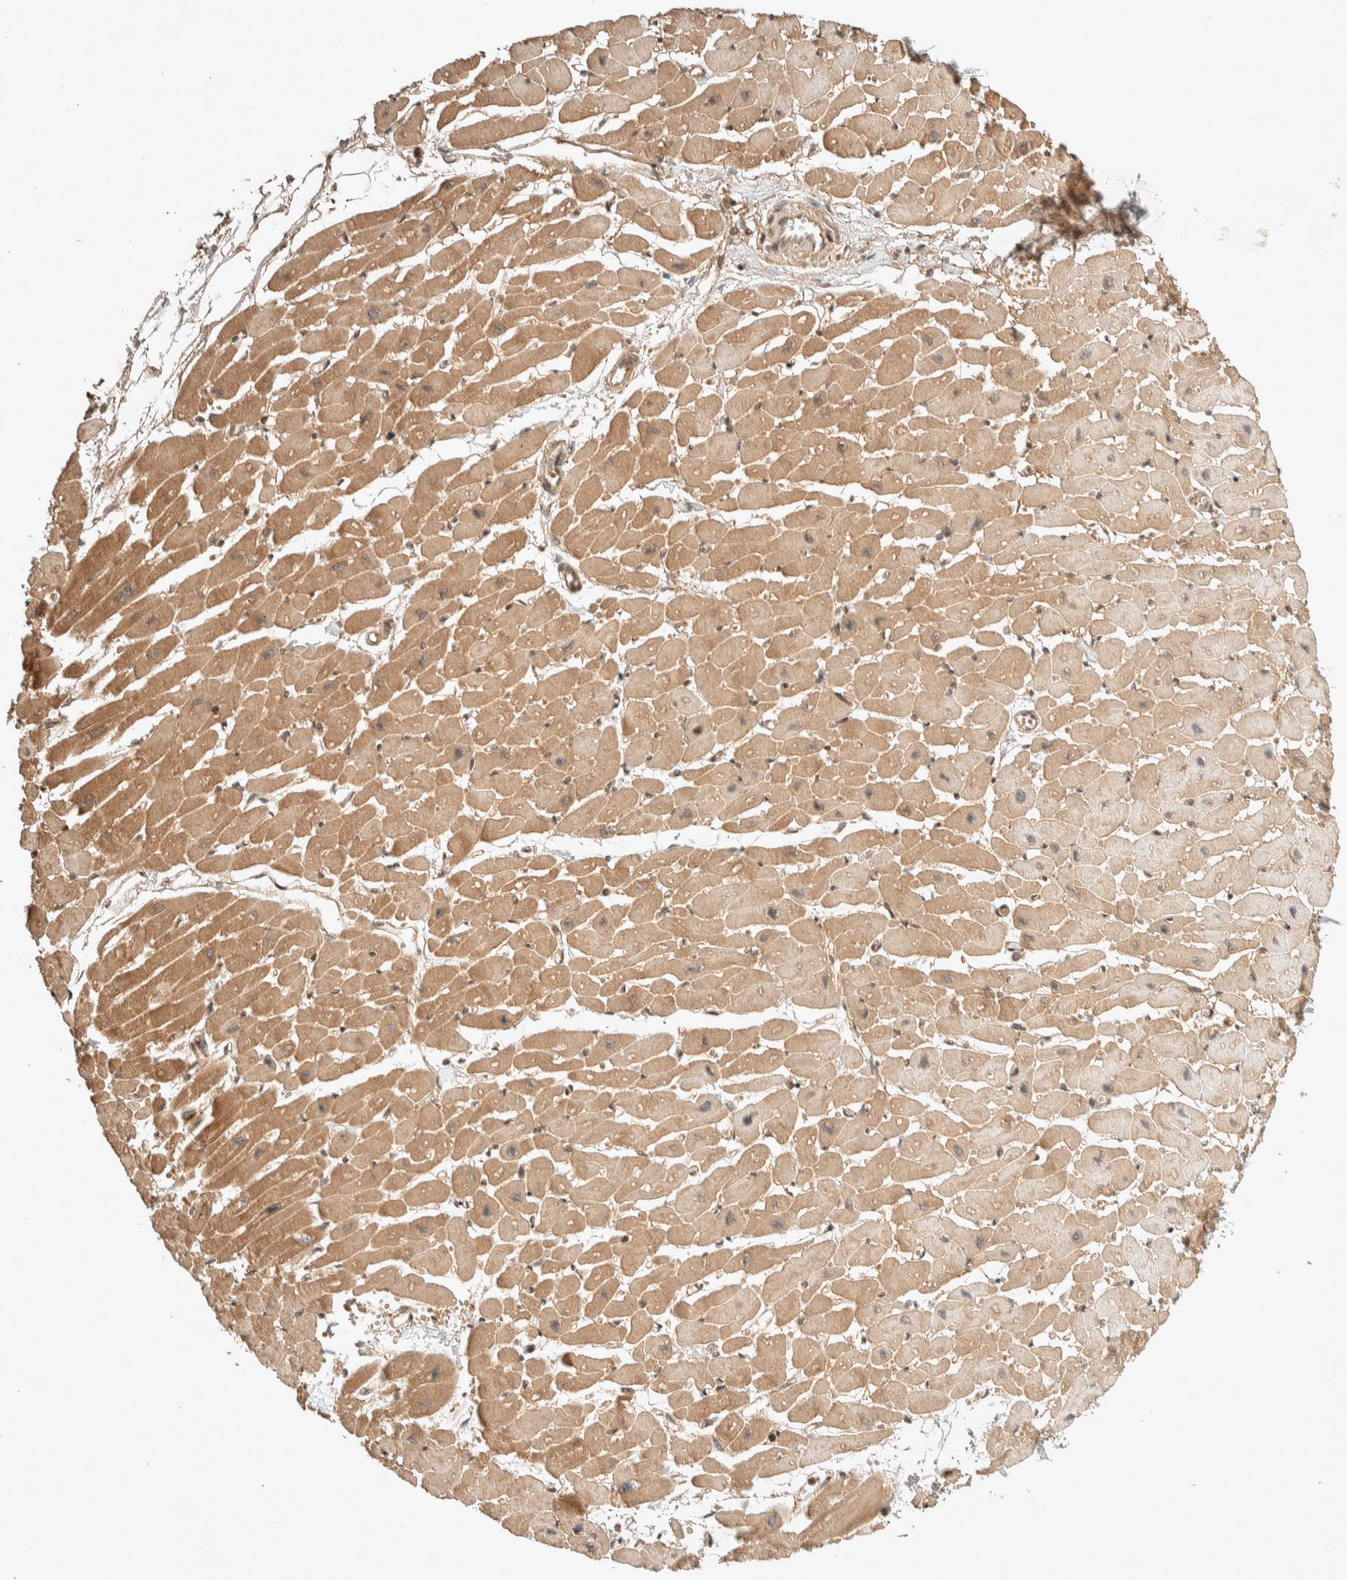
{"staining": {"intensity": "moderate", "quantity": ">75%", "location": "cytoplasmic/membranous"}, "tissue": "heart muscle", "cell_type": "Cardiomyocytes", "image_type": "normal", "snomed": [{"axis": "morphology", "description": "Normal tissue, NOS"}, {"axis": "topography", "description": "Heart"}], "caption": "Protein staining by IHC exhibits moderate cytoplasmic/membranous expression in approximately >75% of cardiomyocytes in benign heart muscle. Nuclei are stained in blue.", "gene": "THRA", "patient": {"sex": "female", "age": 54}}